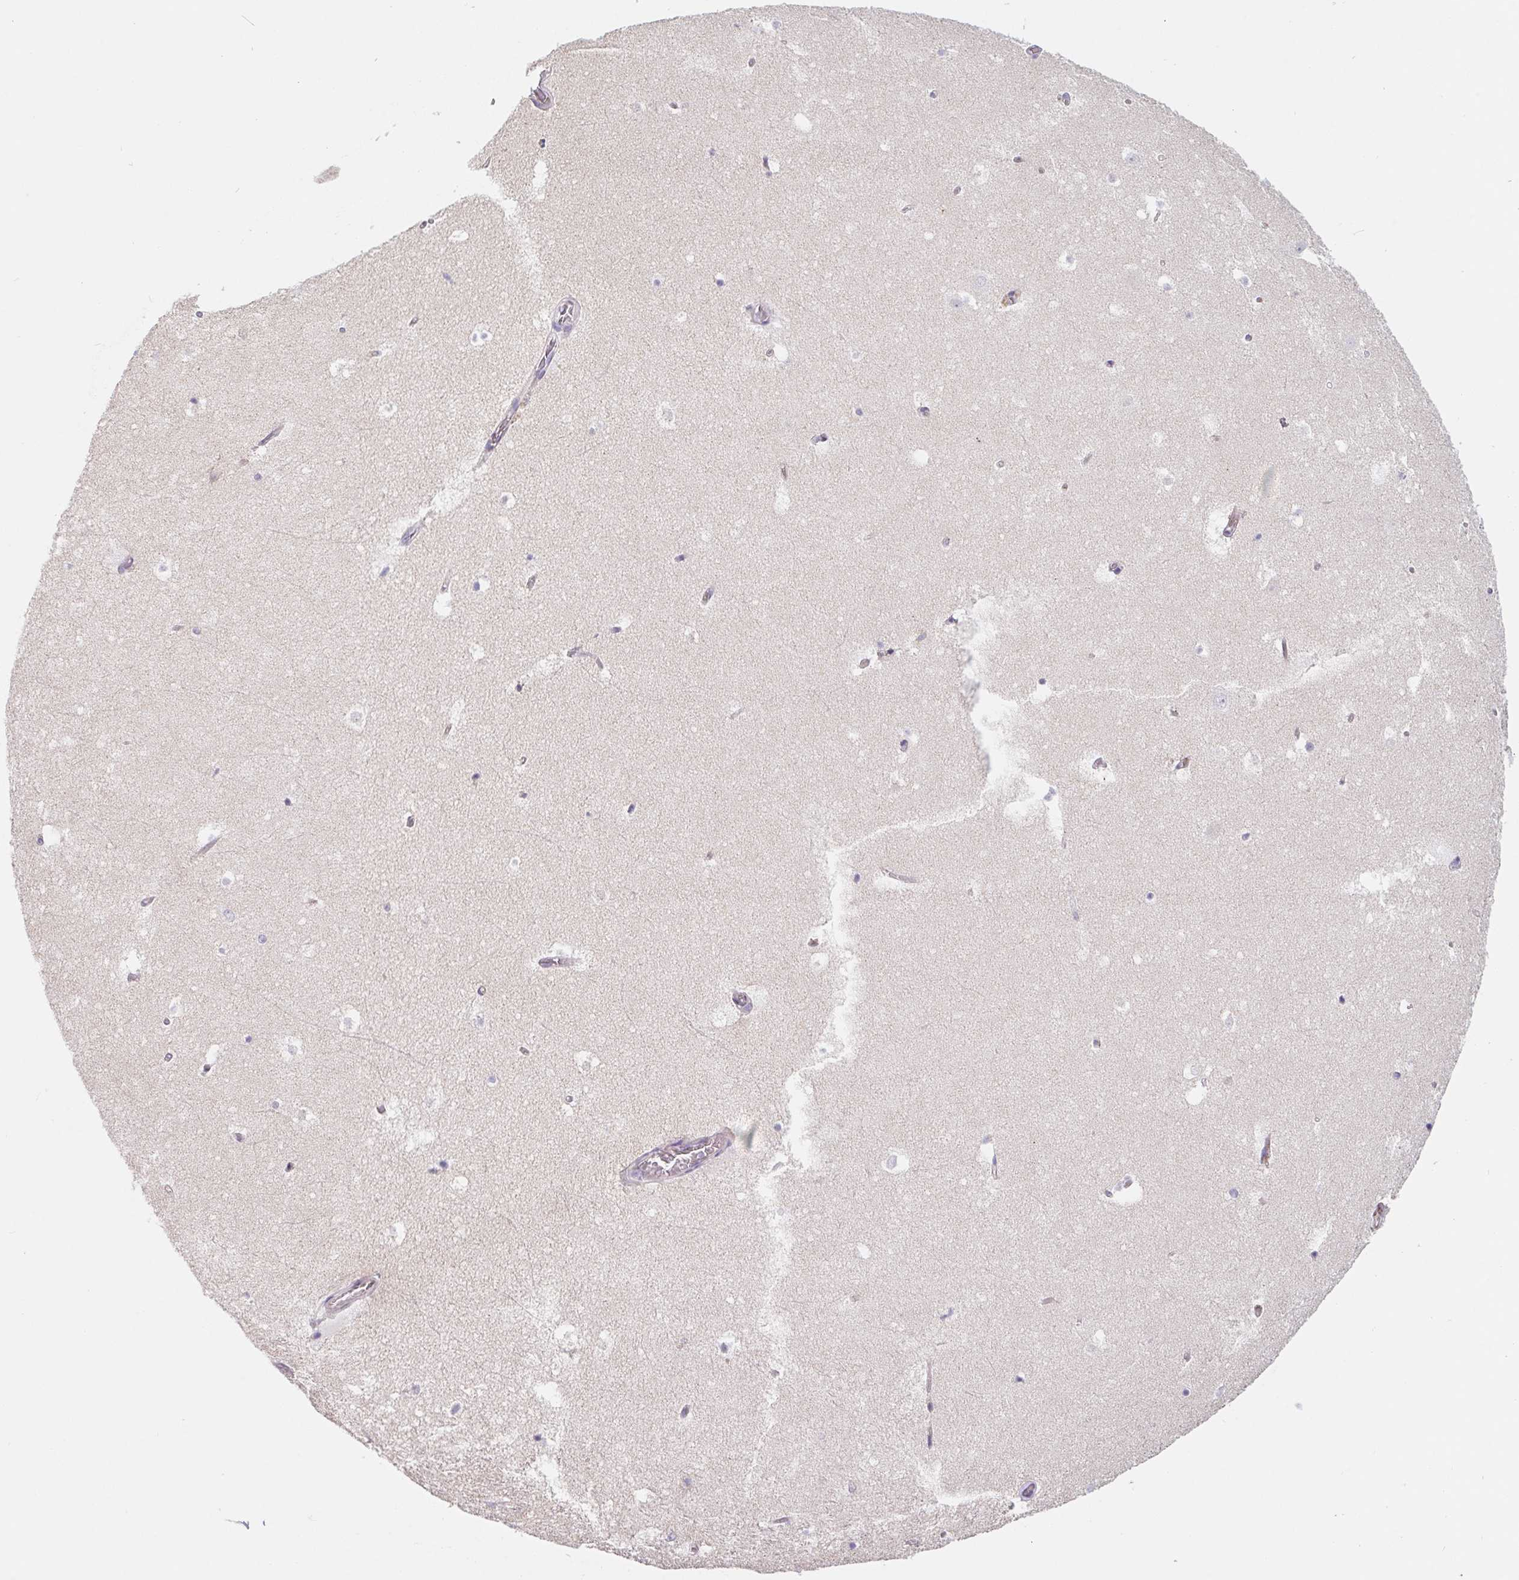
{"staining": {"intensity": "negative", "quantity": "none", "location": "none"}, "tissue": "hippocampus", "cell_type": "Glial cells", "image_type": "normal", "snomed": [{"axis": "morphology", "description": "Normal tissue, NOS"}, {"axis": "topography", "description": "Hippocampus"}], "caption": "Photomicrograph shows no significant protein staining in glial cells of normal hippocampus.", "gene": "LPA", "patient": {"sex": "female", "age": 52}}